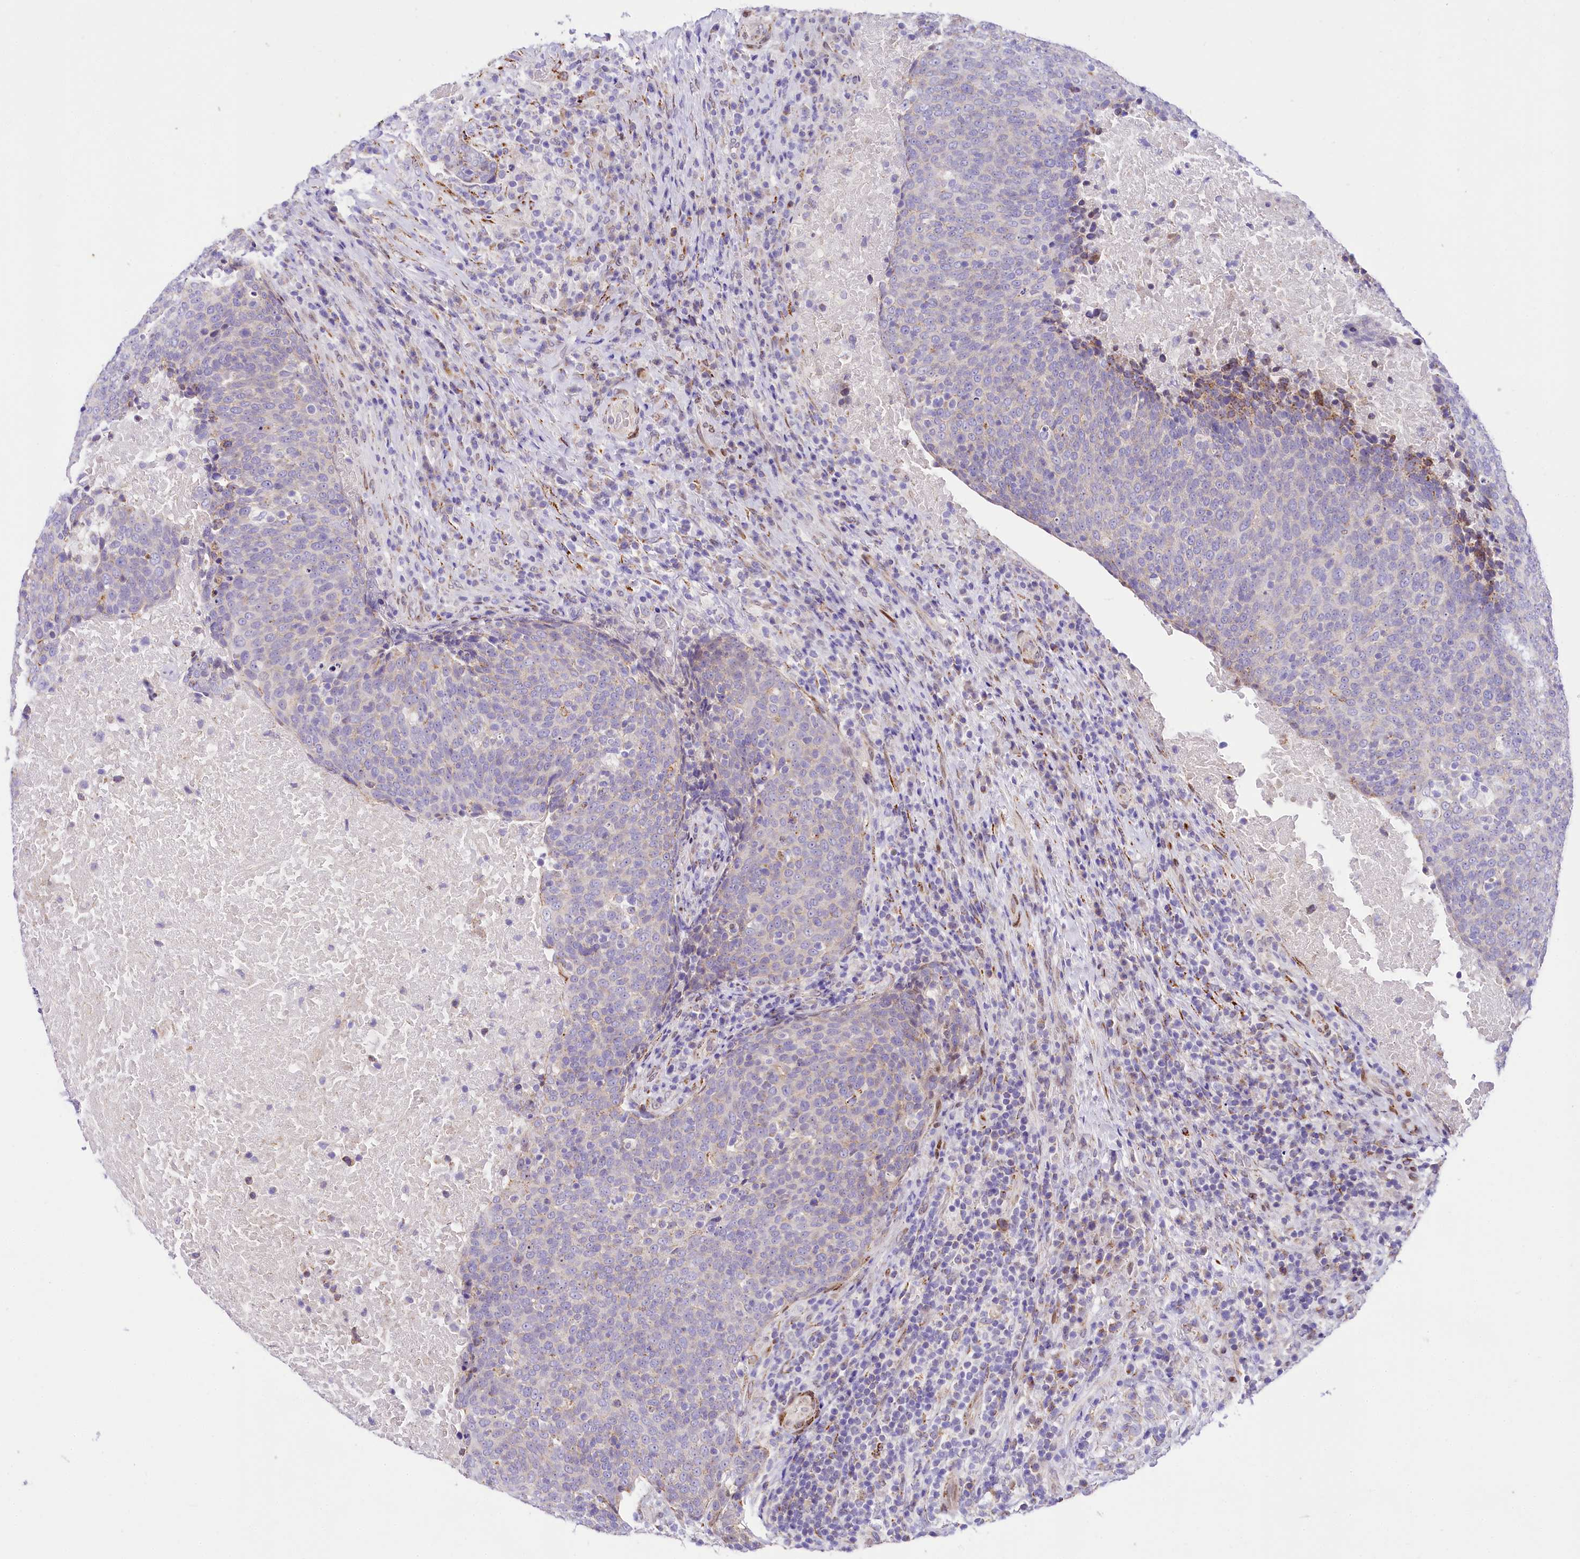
{"staining": {"intensity": "negative", "quantity": "none", "location": "none"}, "tissue": "head and neck cancer", "cell_type": "Tumor cells", "image_type": "cancer", "snomed": [{"axis": "morphology", "description": "Squamous cell carcinoma, NOS"}, {"axis": "morphology", "description": "Squamous cell carcinoma, metastatic, NOS"}, {"axis": "topography", "description": "Lymph node"}, {"axis": "topography", "description": "Head-Neck"}], "caption": "Tumor cells are negative for protein expression in human head and neck cancer.", "gene": "PPIP5K2", "patient": {"sex": "male", "age": 62}}